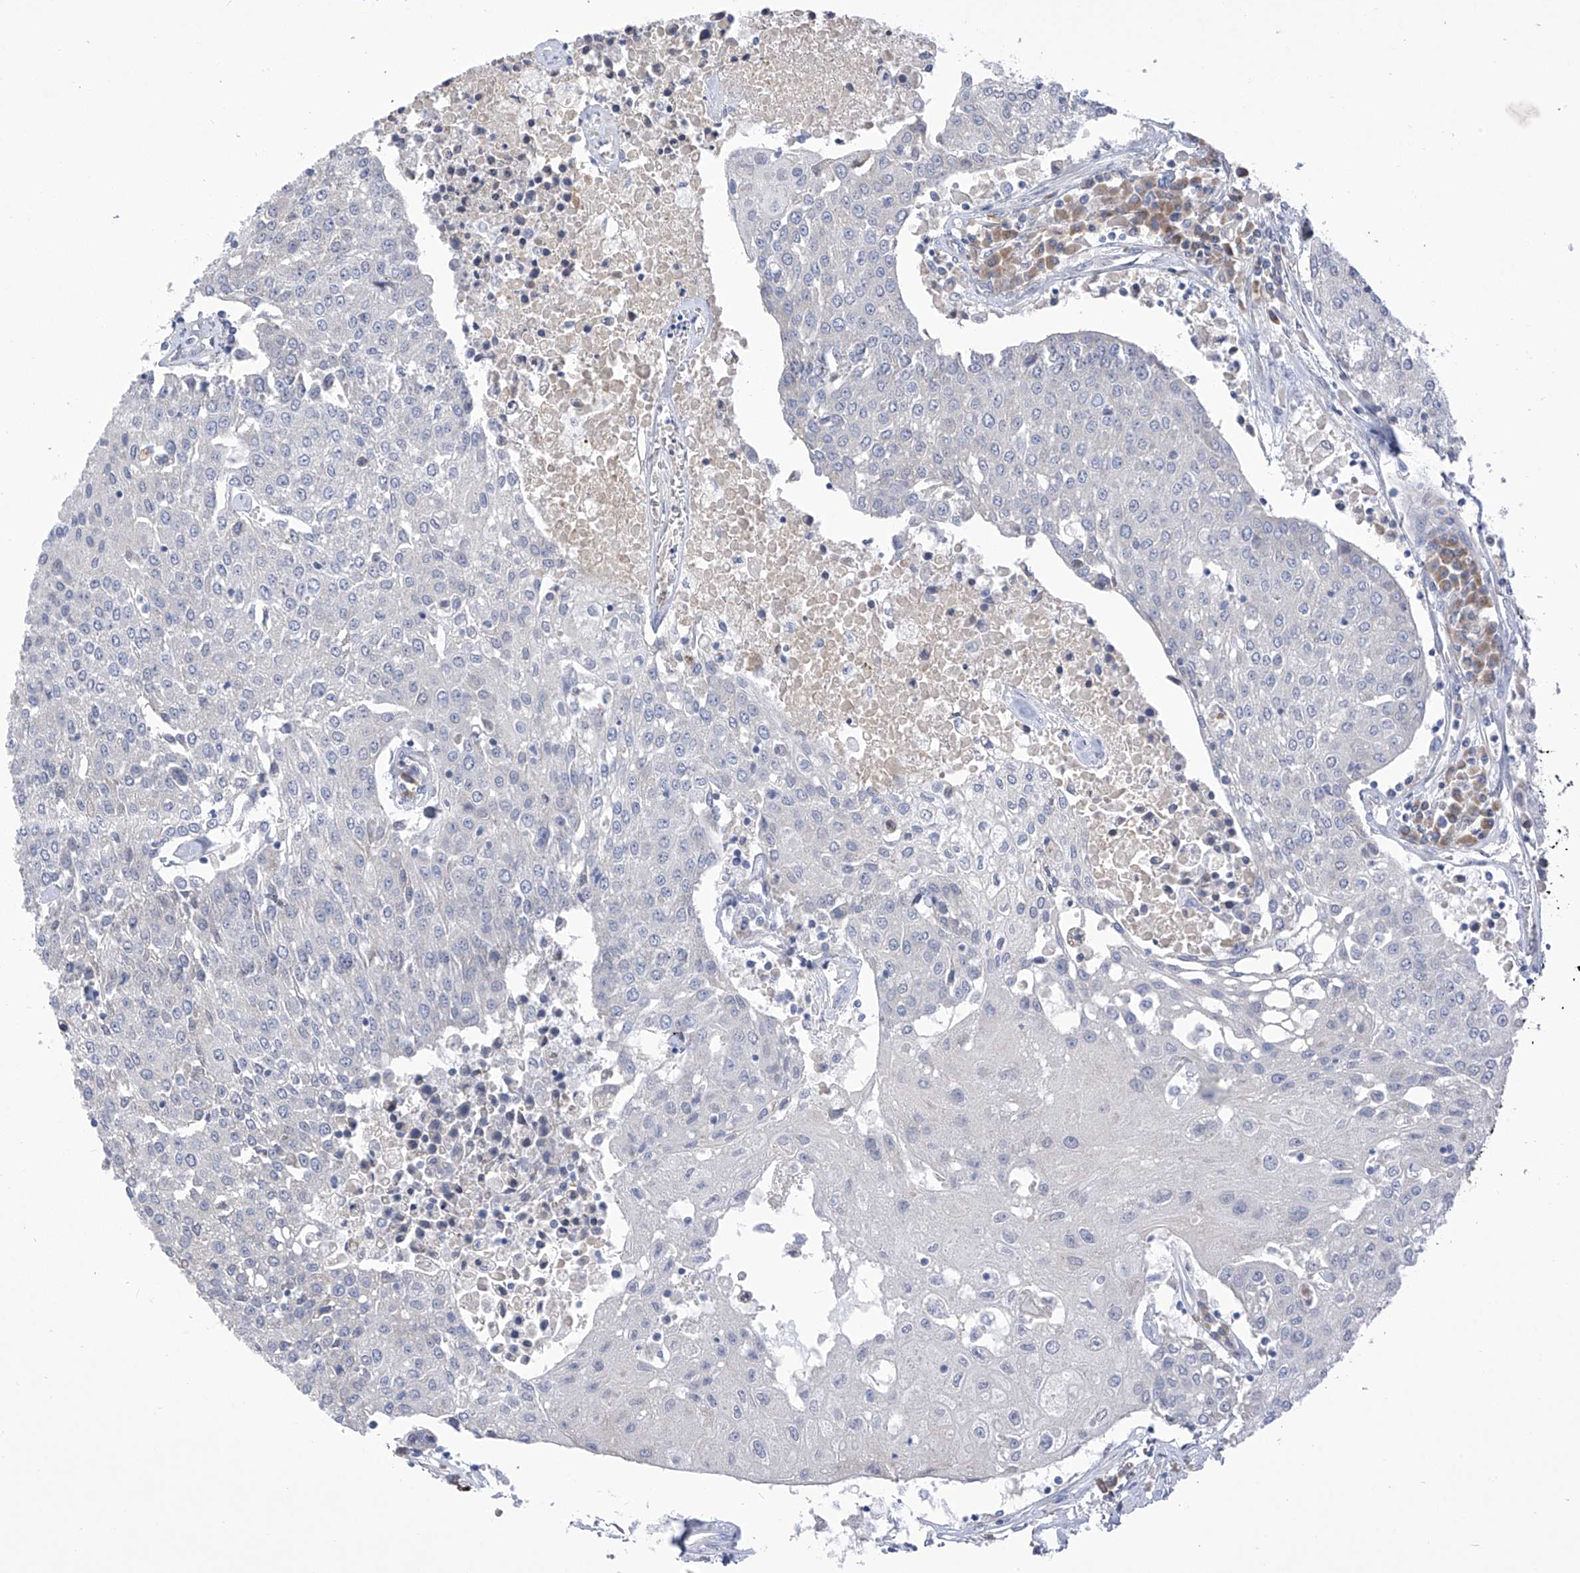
{"staining": {"intensity": "negative", "quantity": "none", "location": "none"}, "tissue": "urothelial cancer", "cell_type": "Tumor cells", "image_type": "cancer", "snomed": [{"axis": "morphology", "description": "Urothelial carcinoma, High grade"}, {"axis": "topography", "description": "Urinary bladder"}], "caption": "DAB immunohistochemical staining of human urothelial carcinoma (high-grade) displays no significant expression in tumor cells.", "gene": "SLCO4A1", "patient": {"sex": "female", "age": 85}}